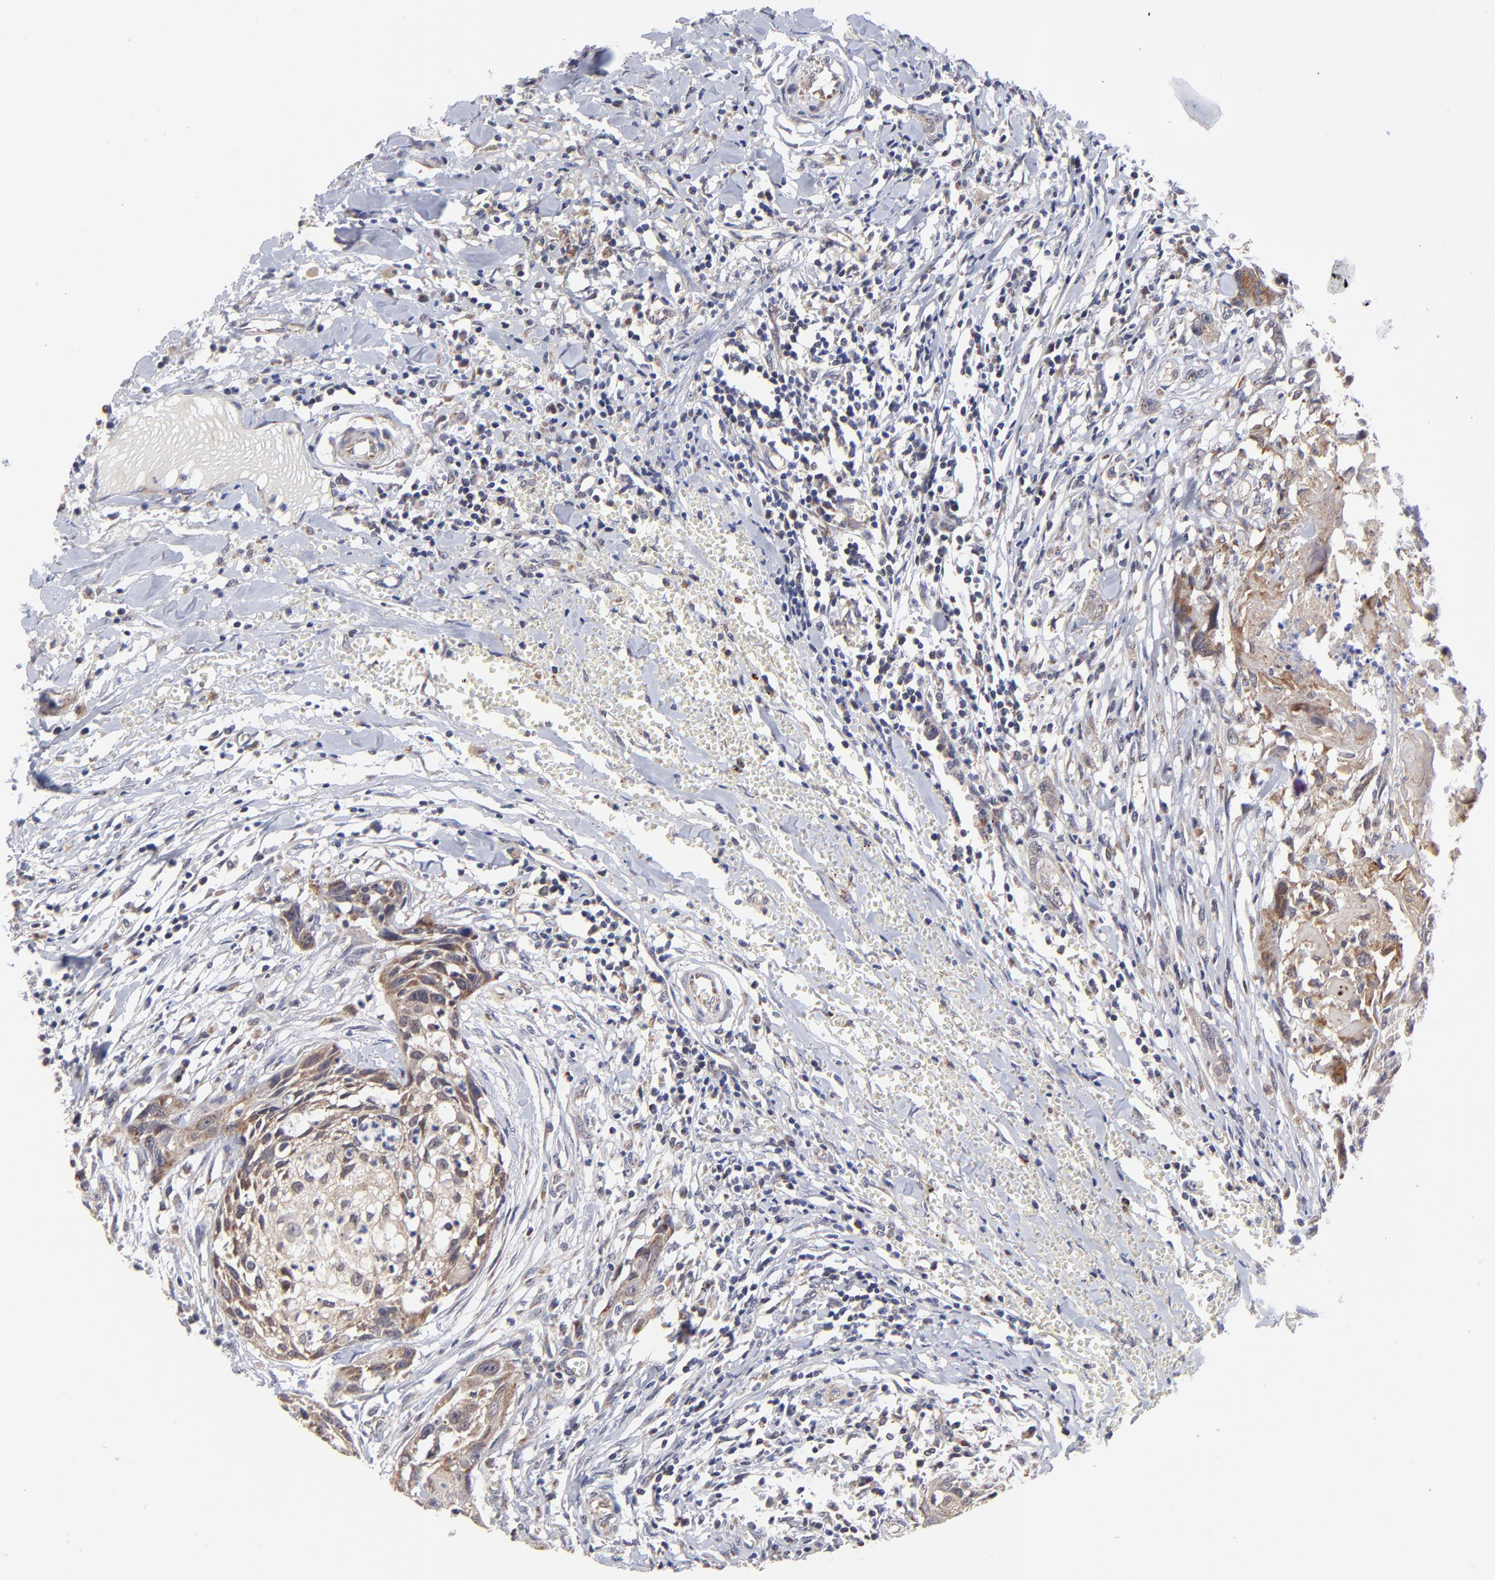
{"staining": {"intensity": "moderate", "quantity": "25%-75%", "location": "cytoplasmic/membranous"}, "tissue": "head and neck cancer", "cell_type": "Tumor cells", "image_type": "cancer", "snomed": [{"axis": "morphology", "description": "Squamous cell carcinoma, NOS"}, {"axis": "topography", "description": "Head-Neck"}], "caption": "This is a photomicrograph of IHC staining of head and neck cancer, which shows moderate staining in the cytoplasmic/membranous of tumor cells.", "gene": "FBXL12", "patient": {"sex": "male", "age": 64}}